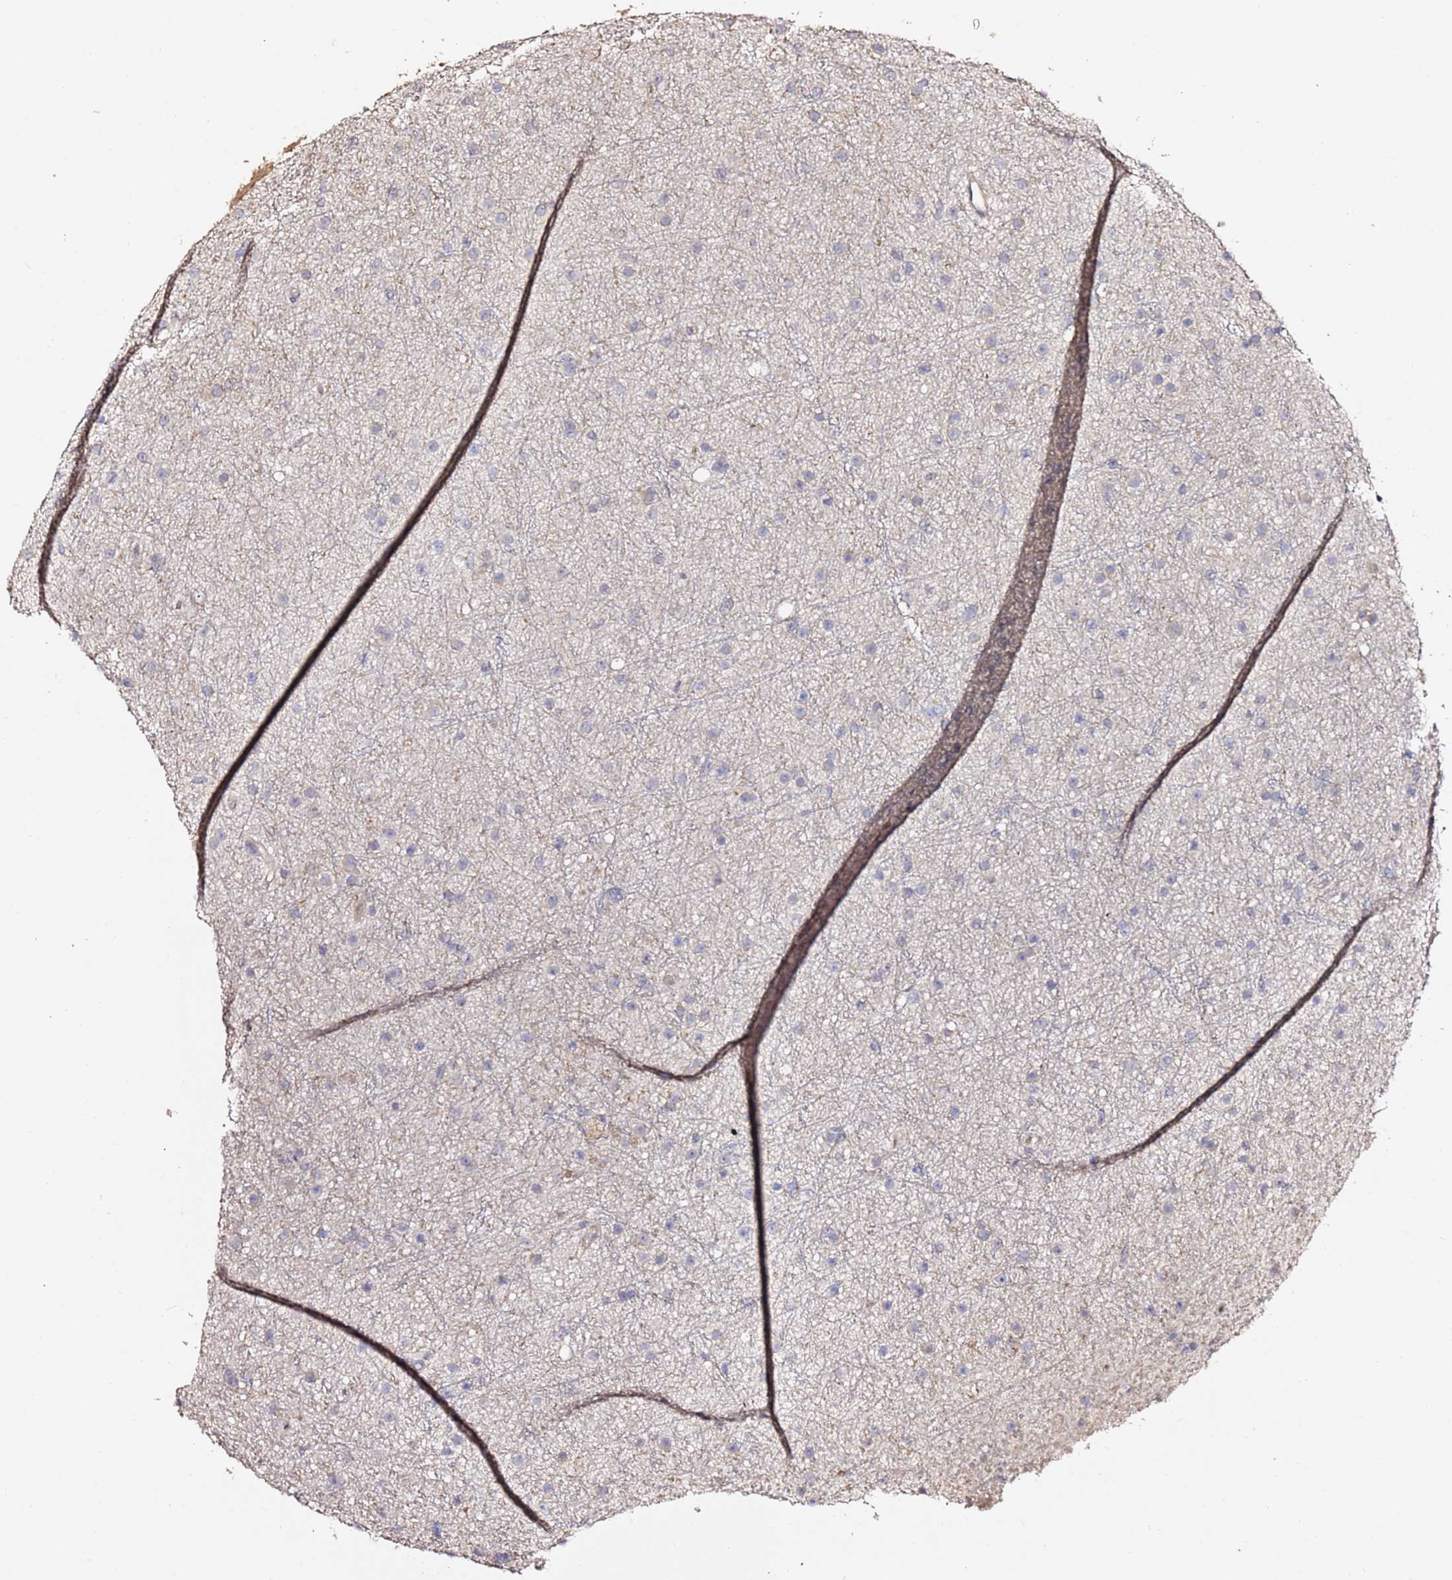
{"staining": {"intensity": "negative", "quantity": "none", "location": "none"}, "tissue": "glioma", "cell_type": "Tumor cells", "image_type": "cancer", "snomed": [{"axis": "morphology", "description": "Glioma, malignant, Low grade"}, {"axis": "topography", "description": "Cerebral cortex"}], "caption": "Immunohistochemistry micrograph of human glioma stained for a protein (brown), which exhibits no staining in tumor cells.", "gene": "HSD17B7", "patient": {"sex": "female", "age": 39}}